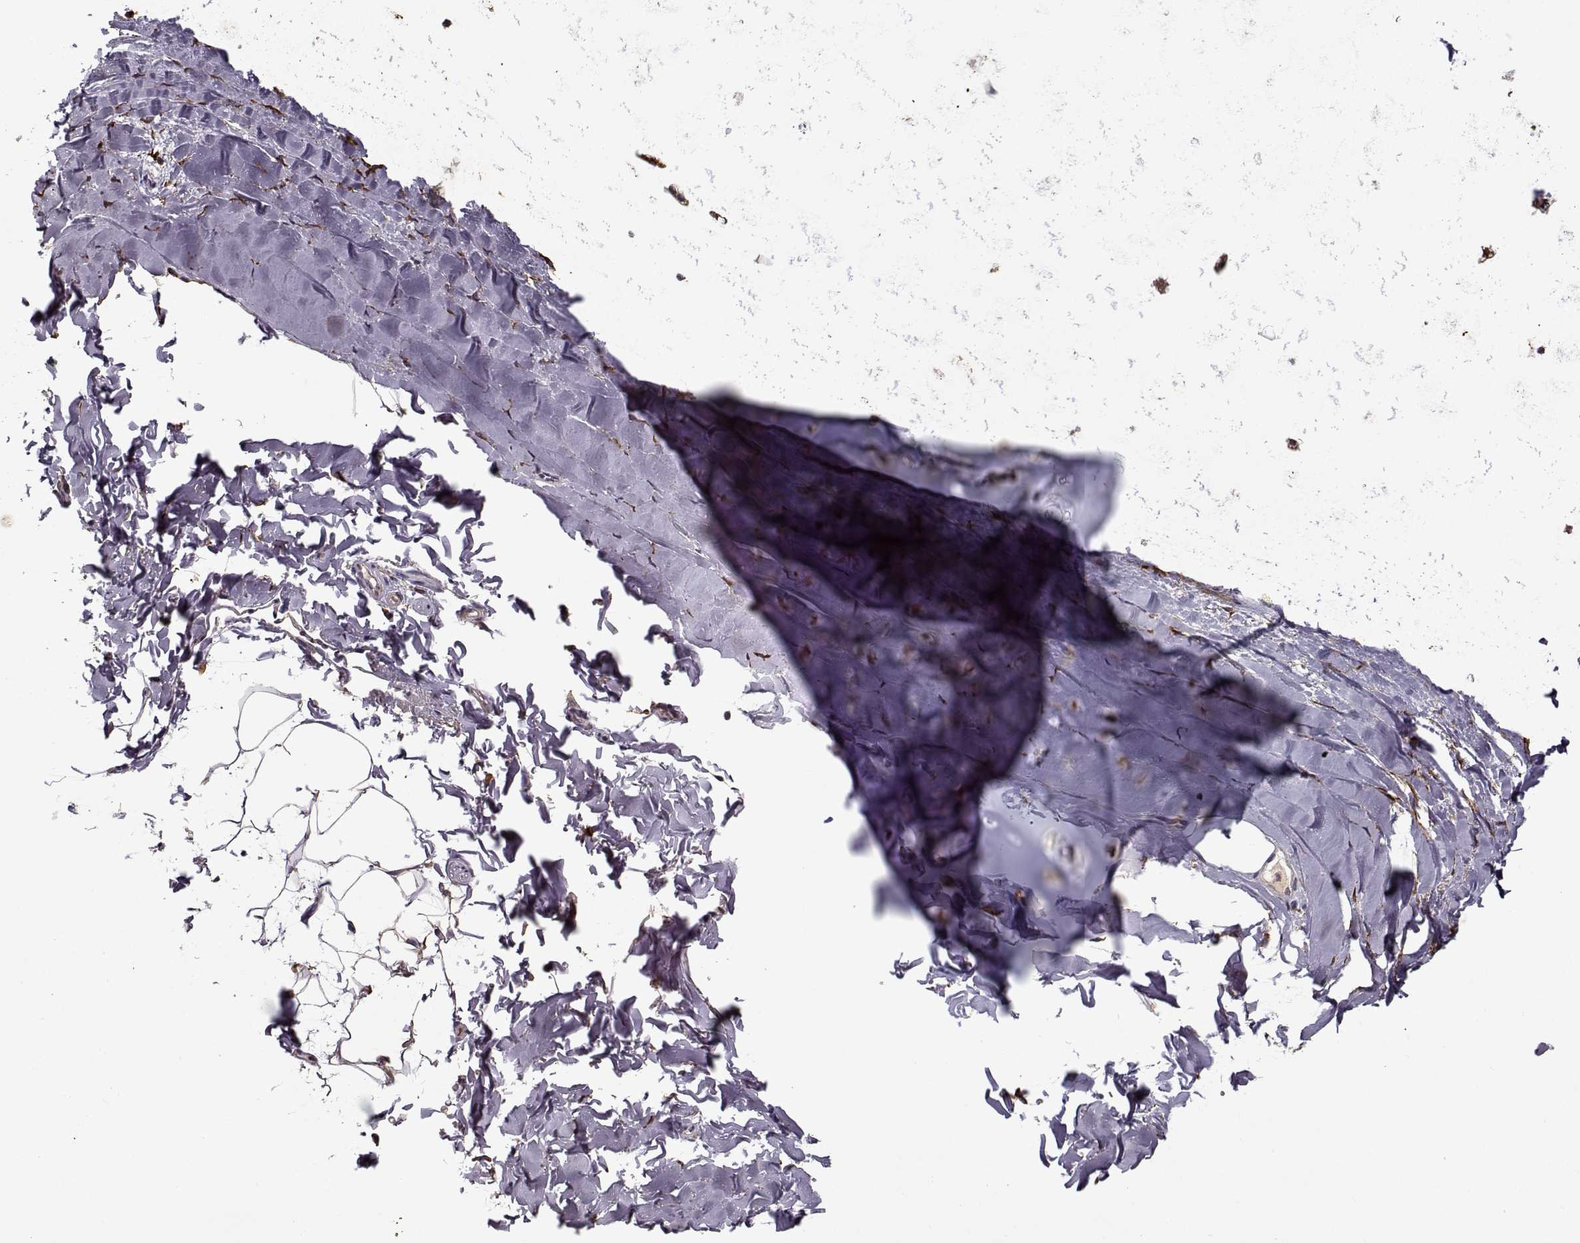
{"staining": {"intensity": "negative", "quantity": "none", "location": "none"}, "tissue": "adipose tissue", "cell_type": "Adipocytes", "image_type": "normal", "snomed": [{"axis": "morphology", "description": "Normal tissue, NOS"}, {"axis": "topography", "description": "Lymph node"}, {"axis": "topography", "description": "Bronchus"}], "caption": "Immunohistochemistry (IHC) image of unremarkable human adipose tissue stained for a protein (brown), which reveals no expression in adipocytes.", "gene": "IMMP1L", "patient": {"sex": "female", "age": 70}}